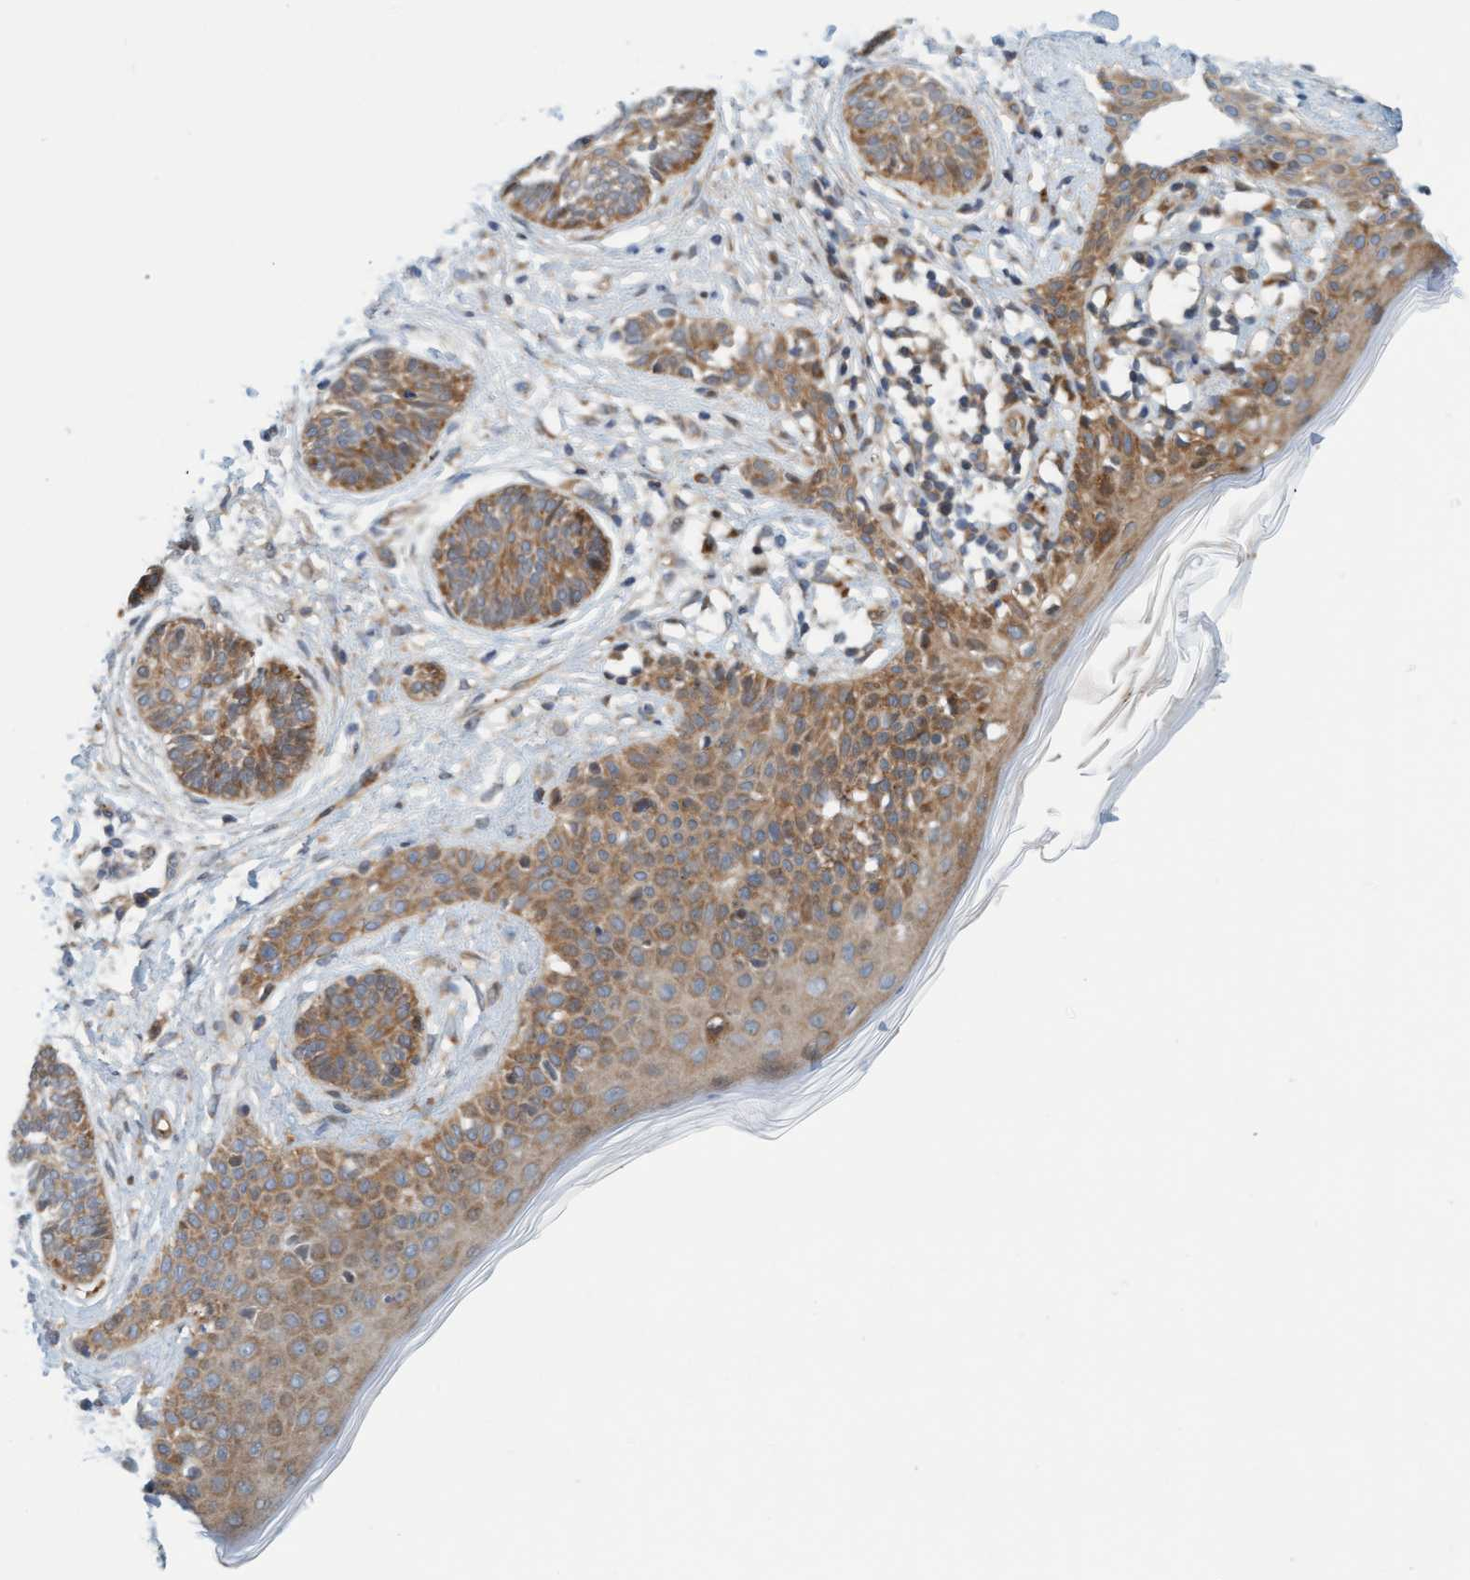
{"staining": {"intensity": "moderate", "quantity": ">75%", "location": "cytoplasmic/membranous"}, "tissue": "skin cancer", "cell_type": "Tumor cells", "image_type": "cancer", "snomed": [{"axis": "morphology", "description": "Normal tissue, NOS"}, {"axis": "morphology", "description": "Basal cell carcinoma"}, {"axis": "topography", "description": "Skin"}], "caption": "Skin basal cell carcinoma stained with a protein marker displays moderate staining in tumor cells.", "gene": "EIF4EBP1", "patient": {"sex": "male", "age": 63}}